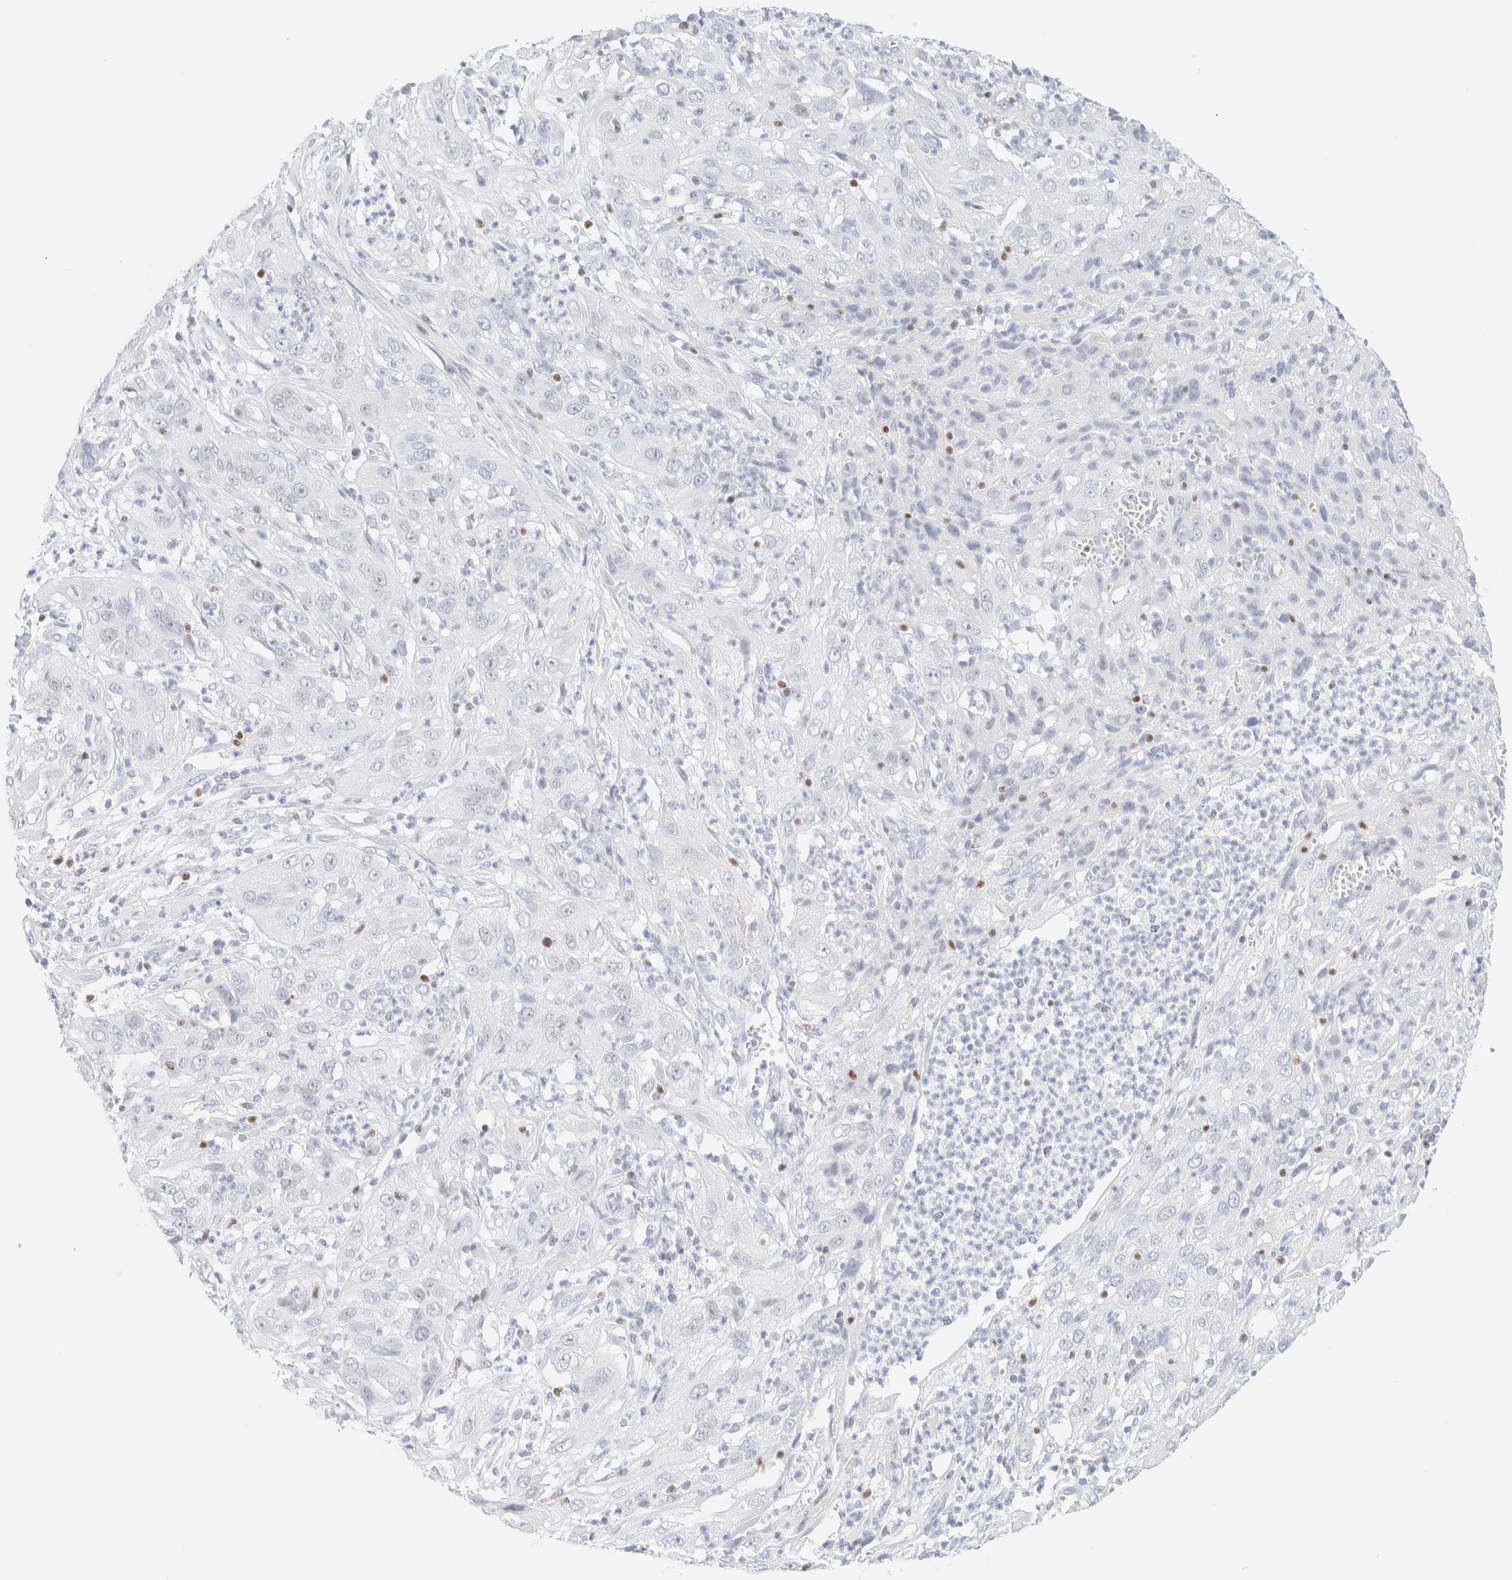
{"staining": {"intensity": "negative", "quantity": "none", "location": "none"}, "tissue": "cervical cancer", "cell_type": "Tumor cells", "image_type": "cancer", "snomed": [{"axis": "morphology", "description": "Squamous cell carcinoma, NOS"}, {"axis": "topography", "description": "Cervix"}], "caption": "The histopathology image demonstrates no staining of tumor cells in cervical squamous cell carcinoma.", "gene": "IKZF3", "patient": {"sex": "female", "age": 32}}